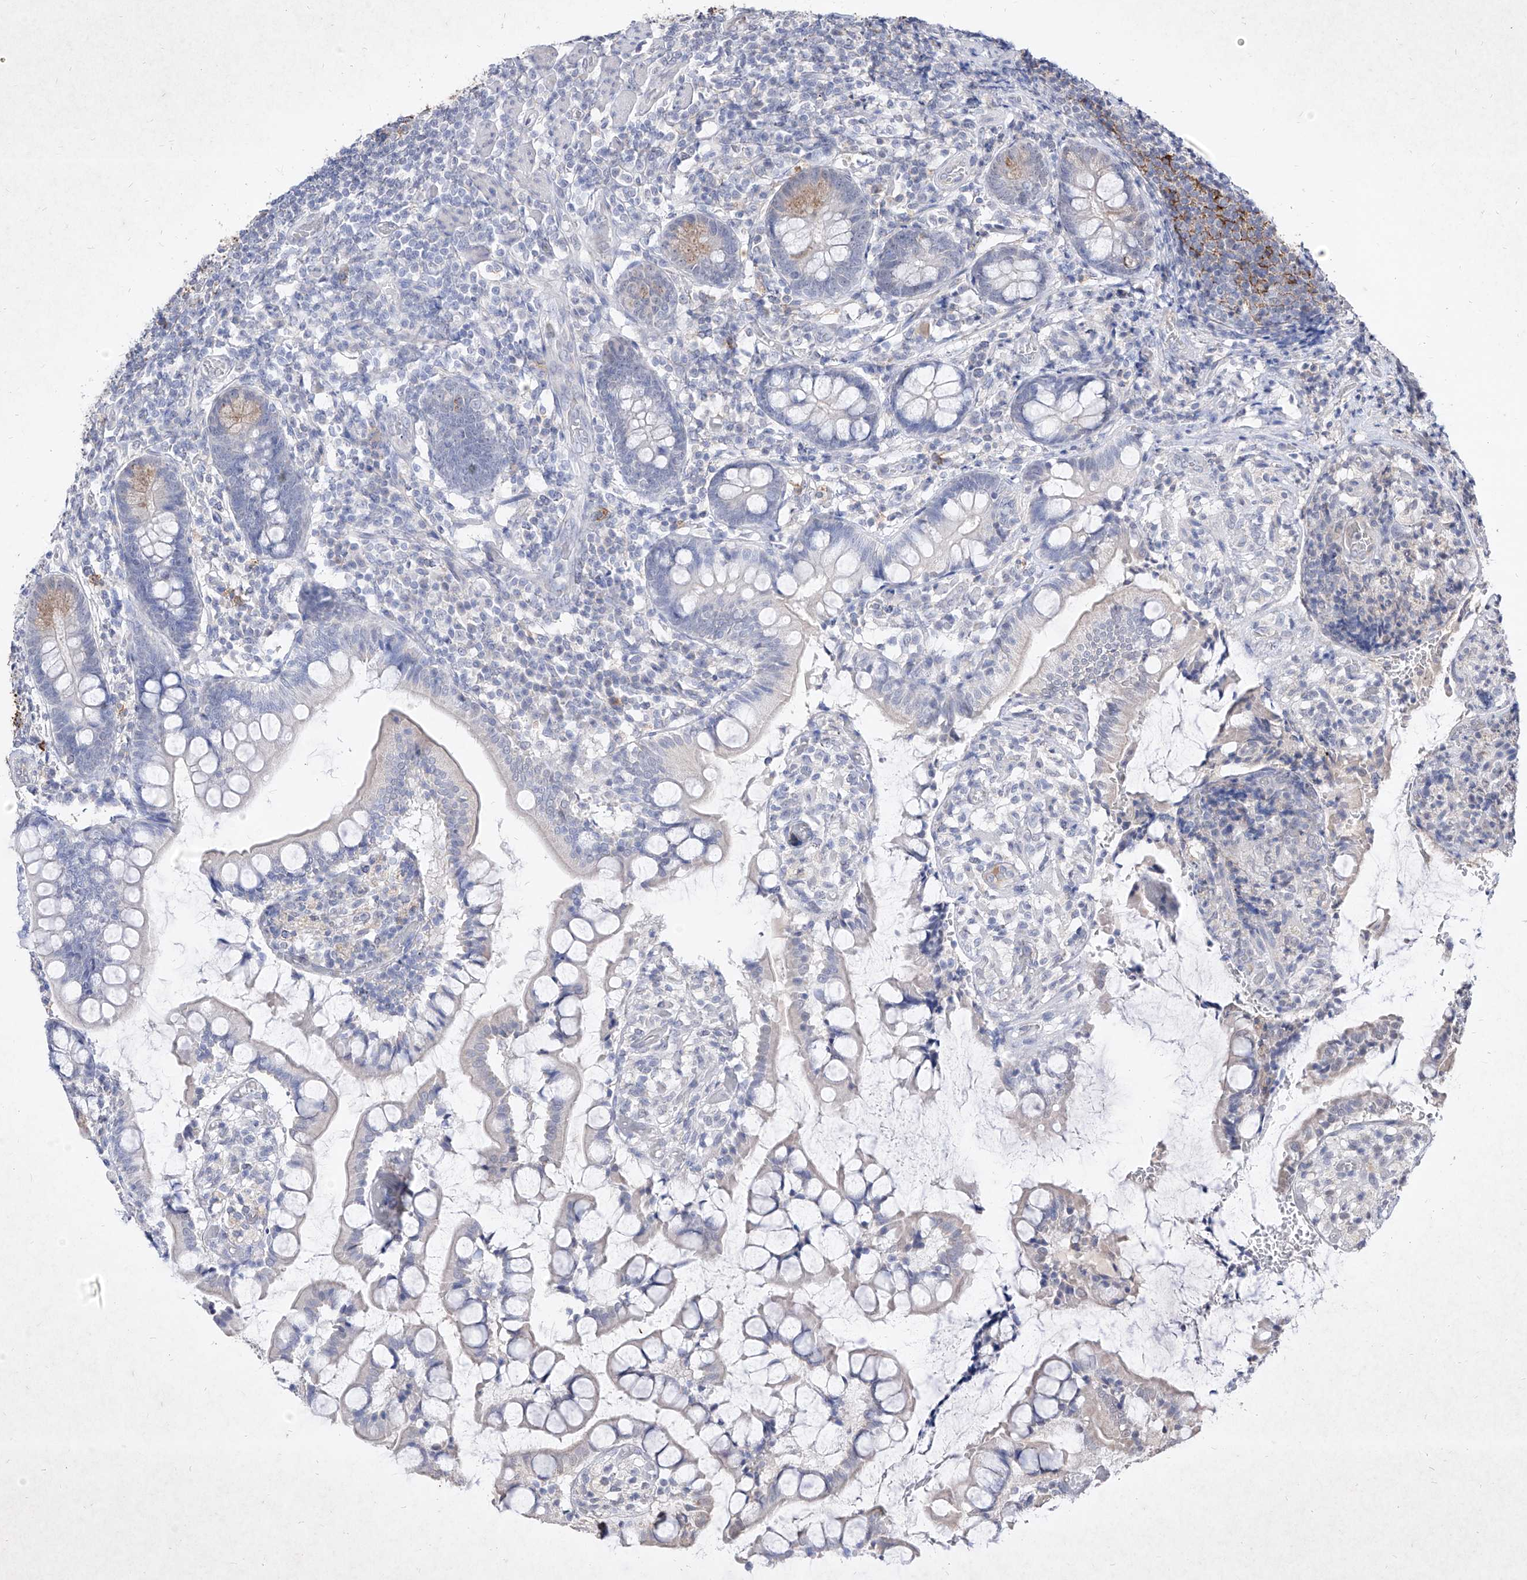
{"staining": {"intensity": "weak", "quantity": "<25%", "location": "cytoplasmic/membranous"}, "tissue": "small intestine", "cell_type": "Glandular cells", "image_type": "normal", "snomed": [{"axis": "morphology", "description": "Normal tissue, NOS"}, {"axis": "topography", "description": "Small intestine"}], "caption": "High power microscopy histopathology image of an IHC photomicrograph of unremarkable small intestine, revealing no significant positivity in glandular cells. Nuclei are stained in blue.", "gene": "C4A", "patient": {"sex": "male", "age": 52}}